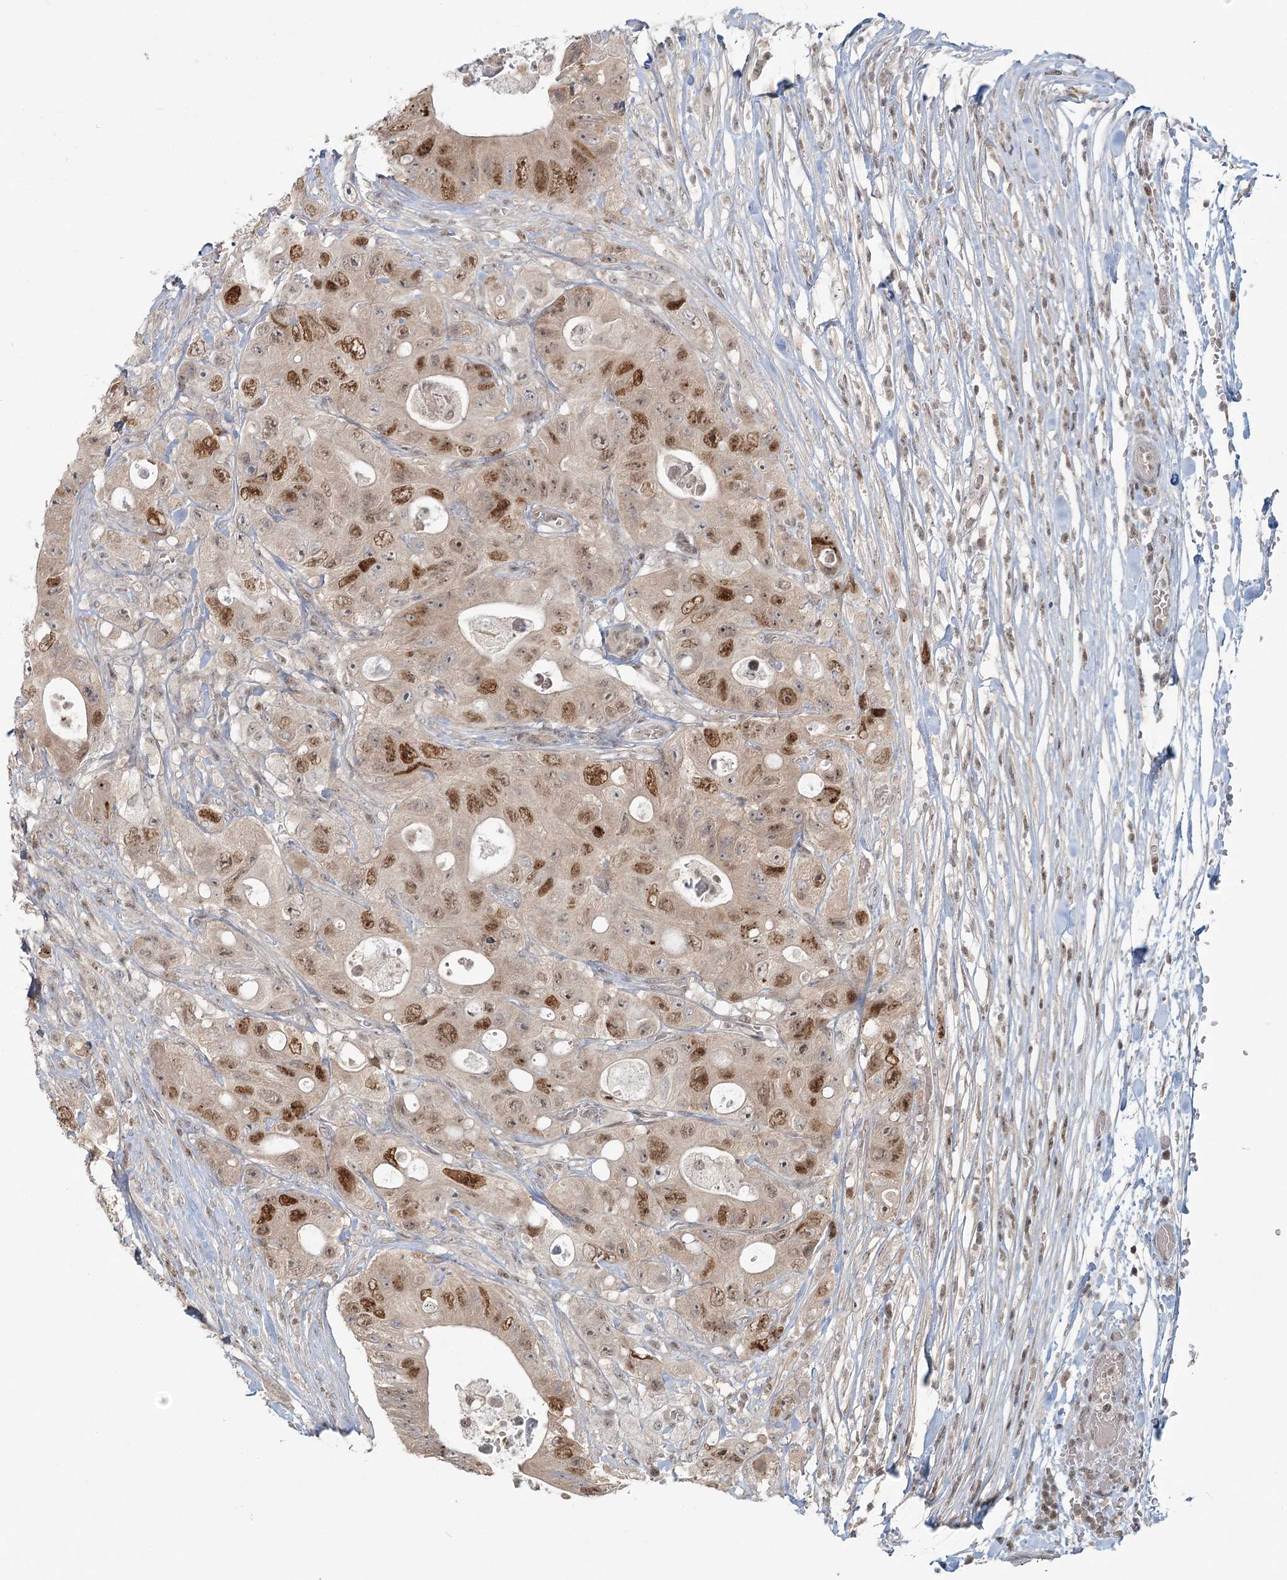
{"staining": {"intensity": "moderate", "quantity": ">75%", "location": "nuclear"}, "tissue": "colorectal cancer", "cell_type": "Tumor cells", "image_type": "cancer", "snomed": [{"axis": "morphology", "description": "Adenocarcinoma, NOS"}, {"axis": "topography", "description": "Colon"}], "caption": "Human colorectal adenocarcinoma stained with a brown dye shows moderate nuclear positive positivity in about >75% of tumor cells.", "gene": "R3HCC1L", "patient": {"sex": "female", "age": 46}}